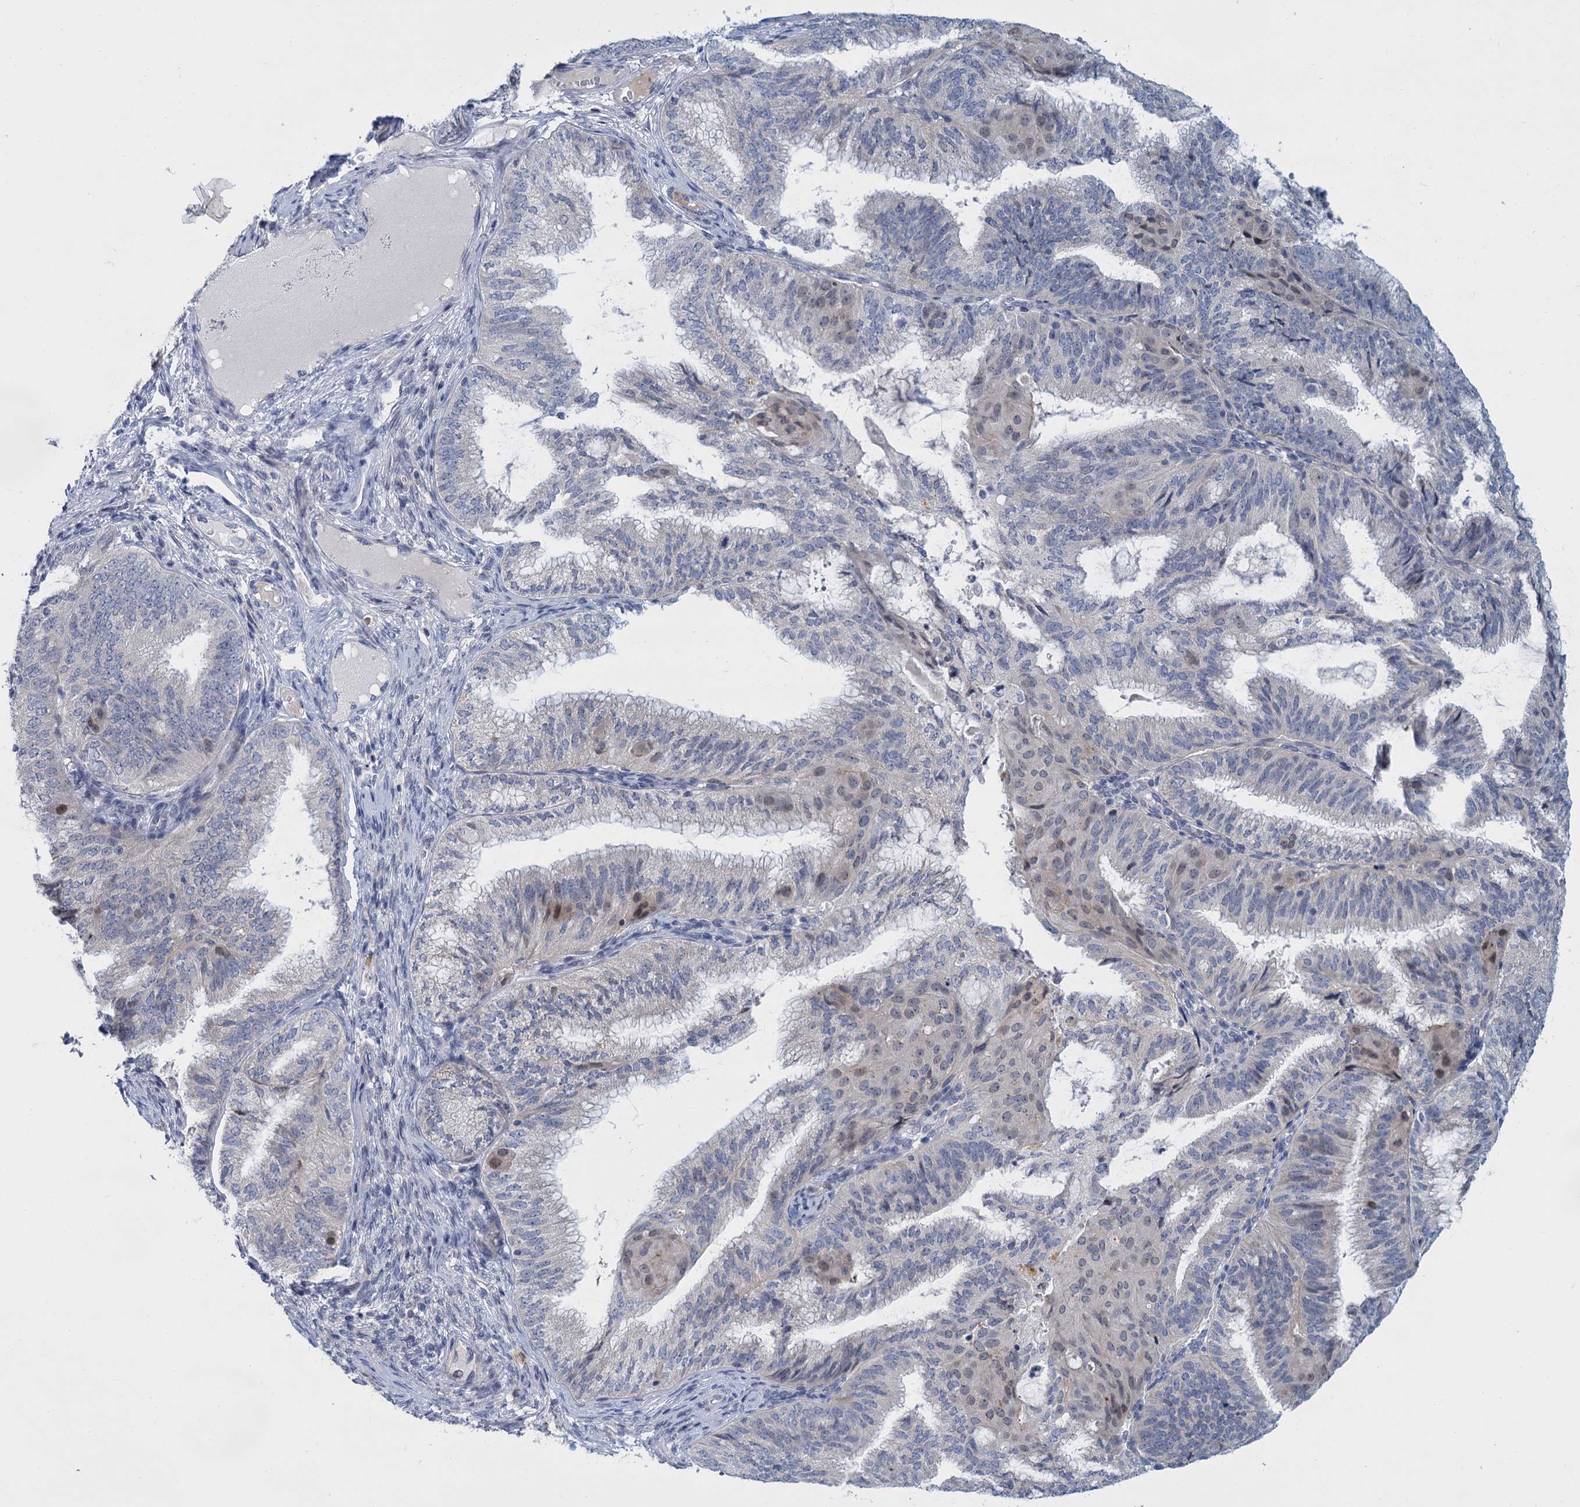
{"staining": {"intensity": "weak", "quantity": "<25%", "location": "nuclear"}, "tissue": "endometrial cancer", "cell_type": "Tumor cells", "image_type": "cancer", "snomed": [{"axis": "morphology", "description": "Adenocarcinoma, NOS"}, {"axis": "topography", "description": "Endometrium"}], "caption": "DAB (3,3'-diaminobenzidine) immunohistochemical staining of human endometrial cancer exhibits no significant positivity in tumor cells.", "gene": "ACRBP", "patient": {"sex": "female", "age": 49}}